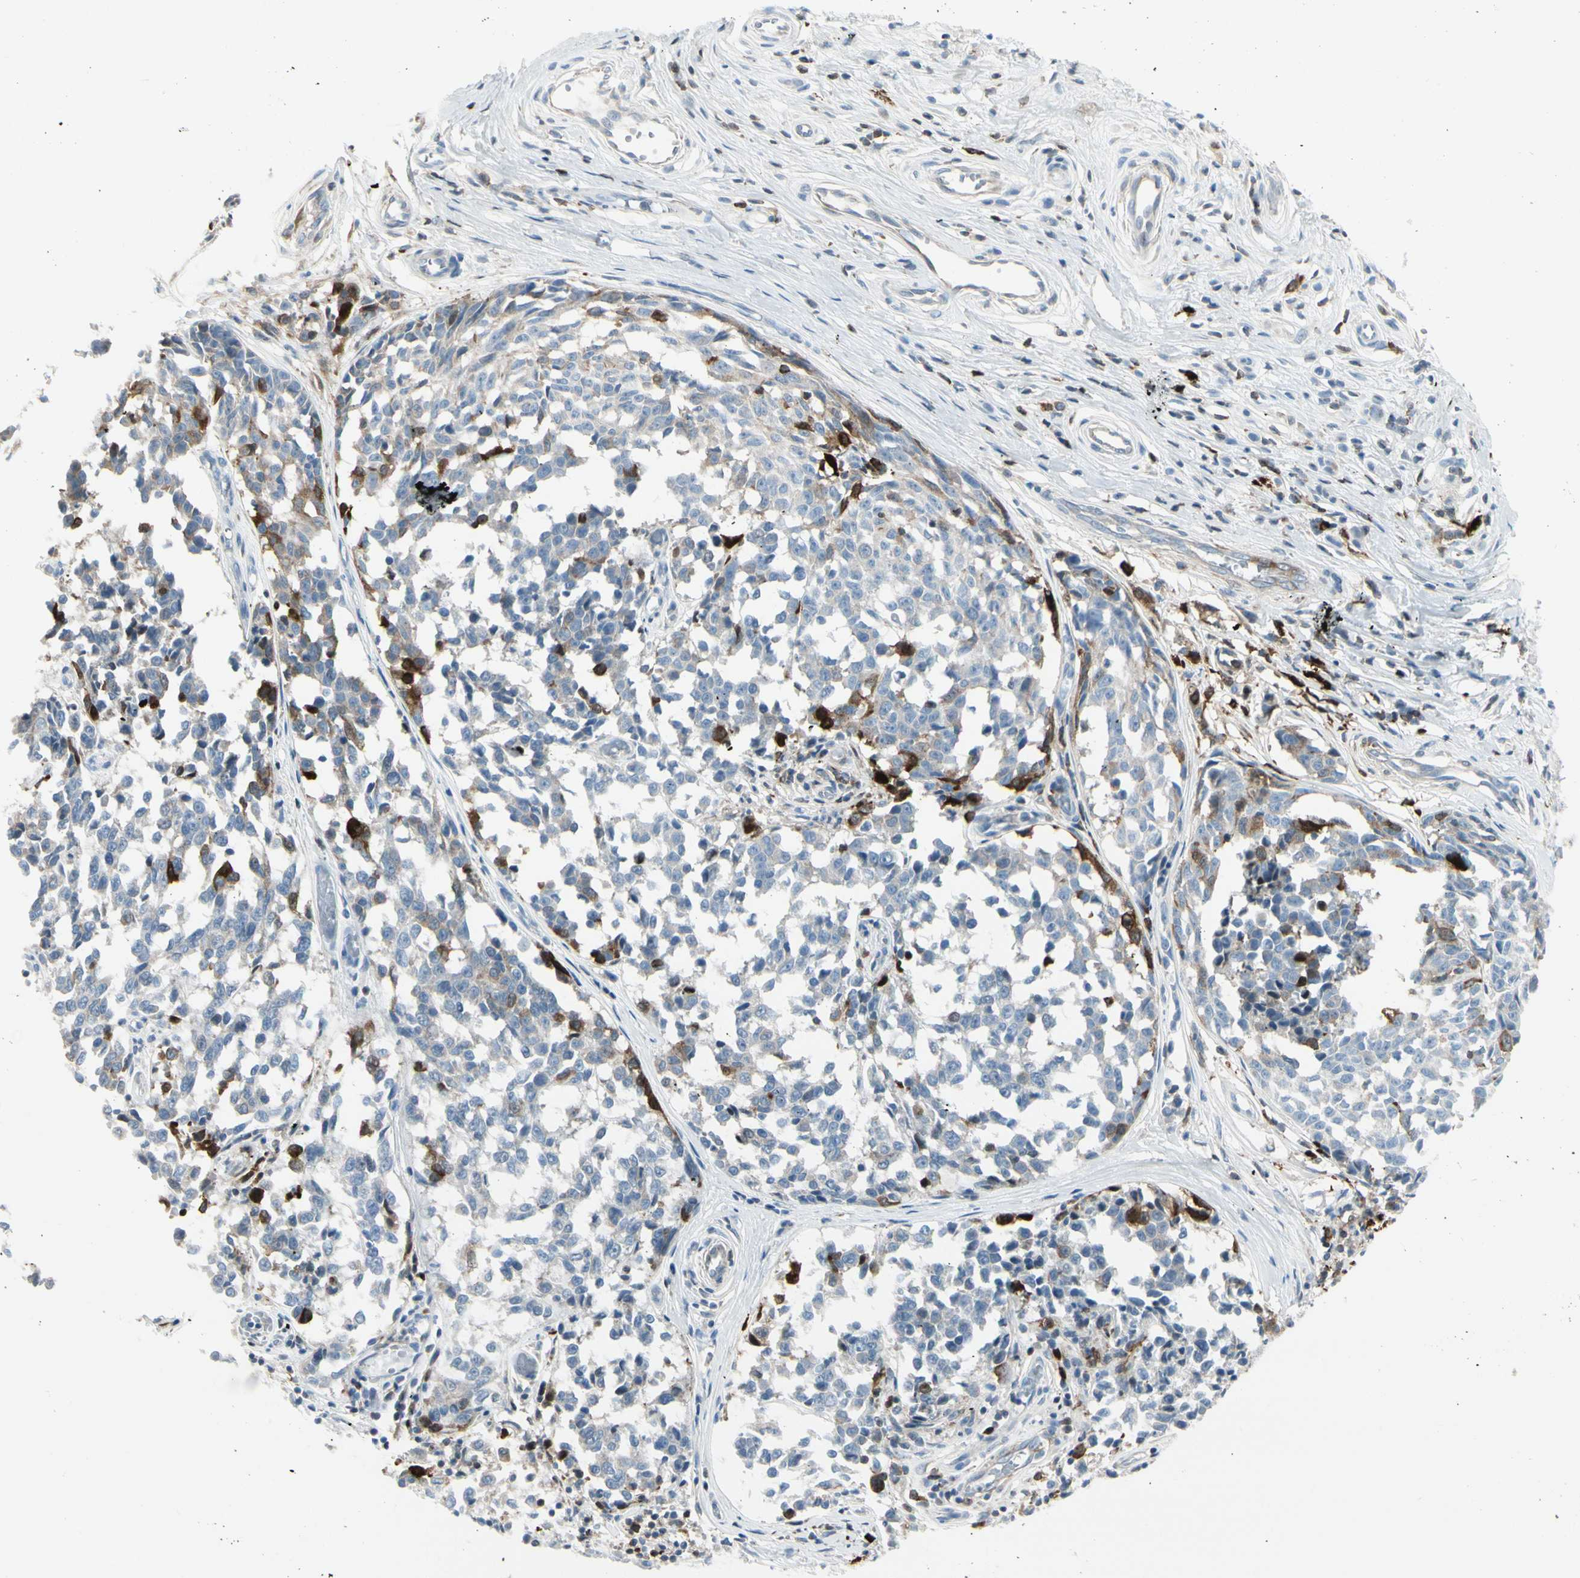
{"staining": {"intensity": "weak", "quantity": "<25%", "location": "cytoplasmic/membranous"}, "tissue": "melanoma", "cell_type": "Tumor cells", "image_type": "cancer", "snomed": [{"axis": "morphology", "description": "Malignant melanoma, NOS"}, {"axis": "topography", "description": "Skin"}], "caption": "IHC micrograph of neoplastic tissue: human melanoma stained with DAB reveals no significant protein expression in tumor cells.", "gene": "TRAF1", "patient": {"sex": "female", "age": 64}}